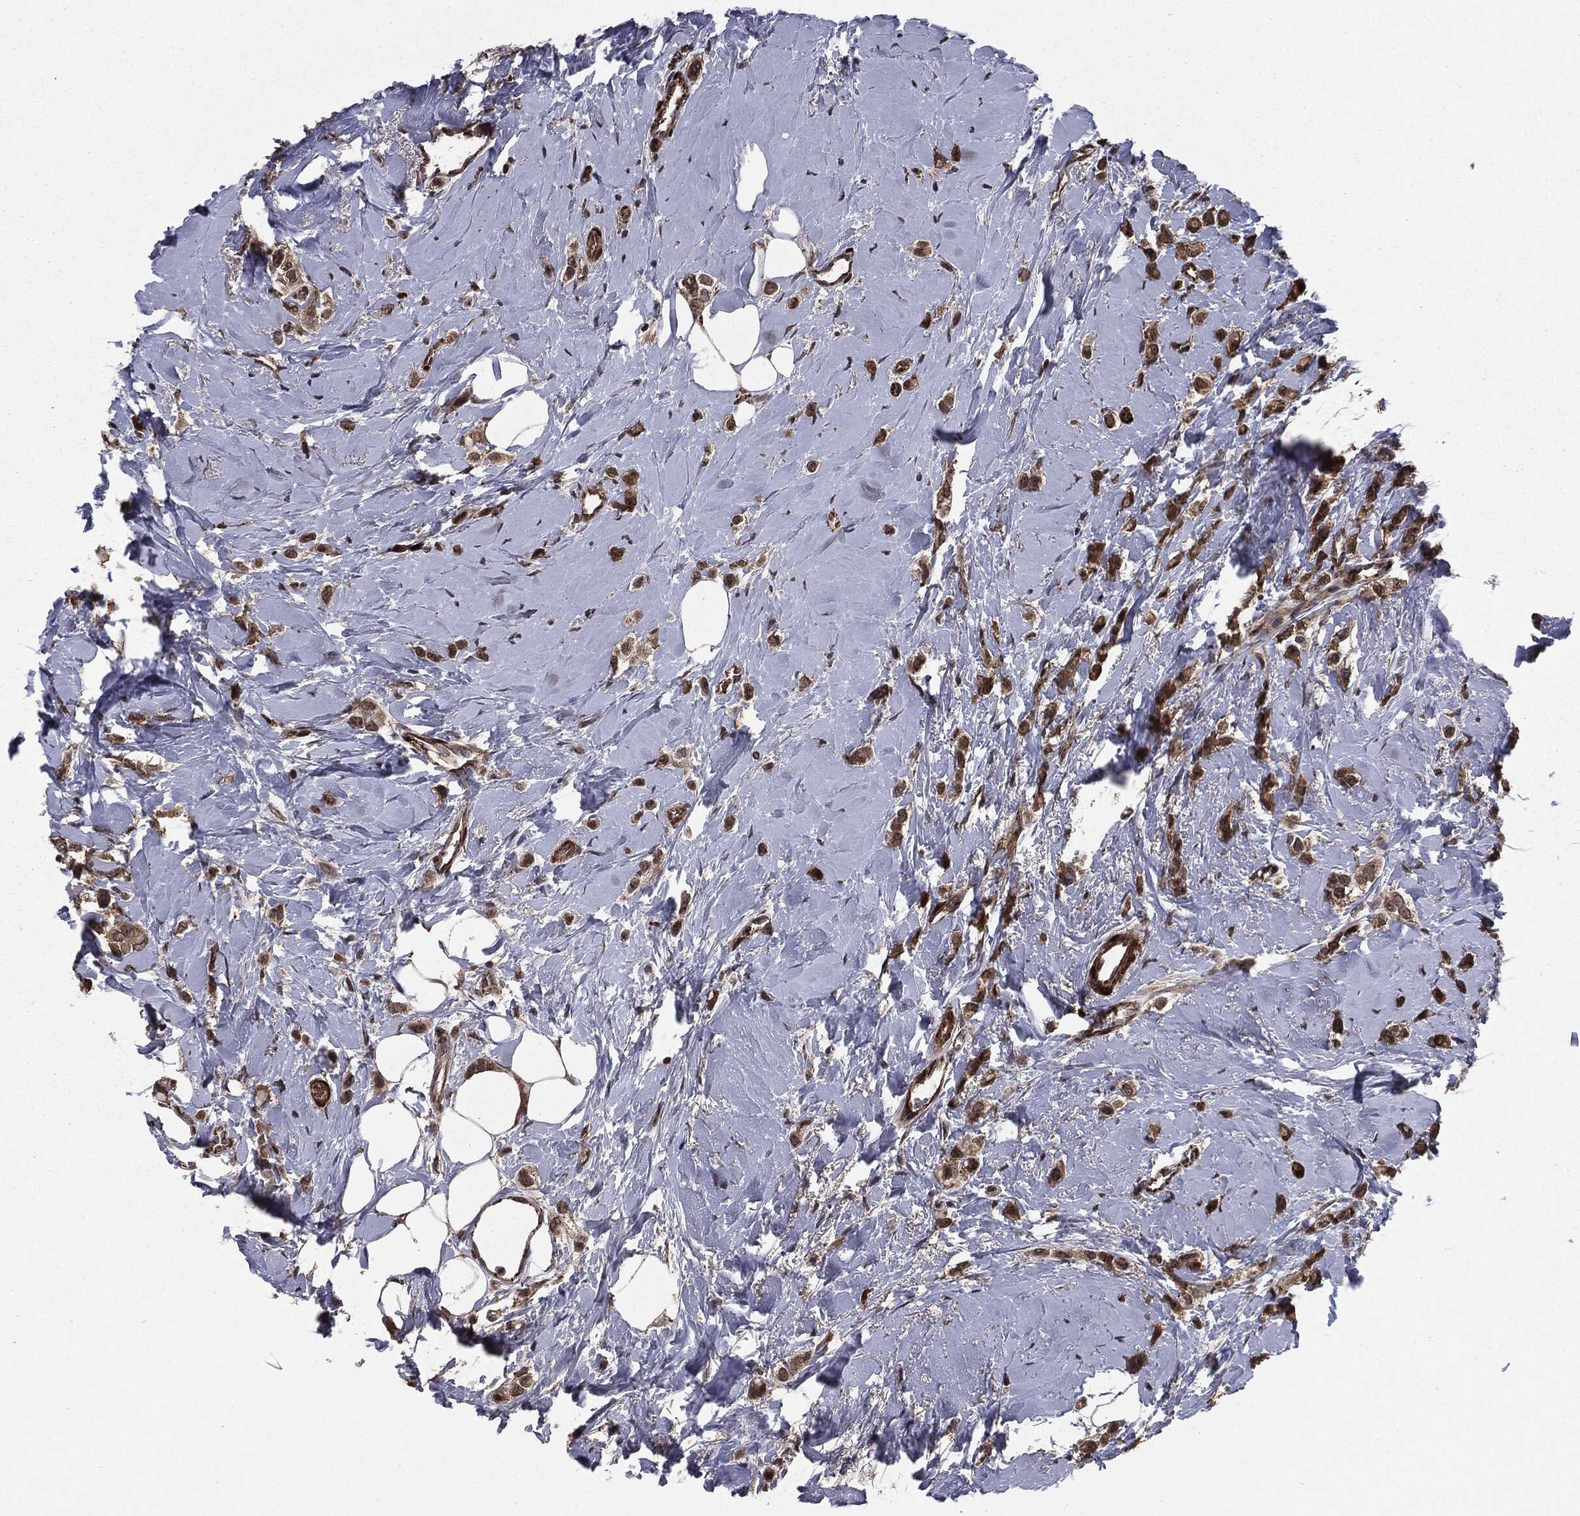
{"staining": {"intensity": "weak", "quantity": "25%-75%", "location": "cytoplasmic/membranous"}, "tissue": "breast cancer", "cell_type": "Tumor cells", "image_type": "cancer", "snomed": [{"axis": "morphology", "description": "Lobular carcinoma"}, {"axis": "topography", "description": "Breast"}], "caption": "A brown stain highlights weak cytoplasmic/membranous staining of a protein in human breast cancer (lobular carcinoma) tumor cells.", "gene": "PTPA", "patient": {"sex": "female", "age": 66}}